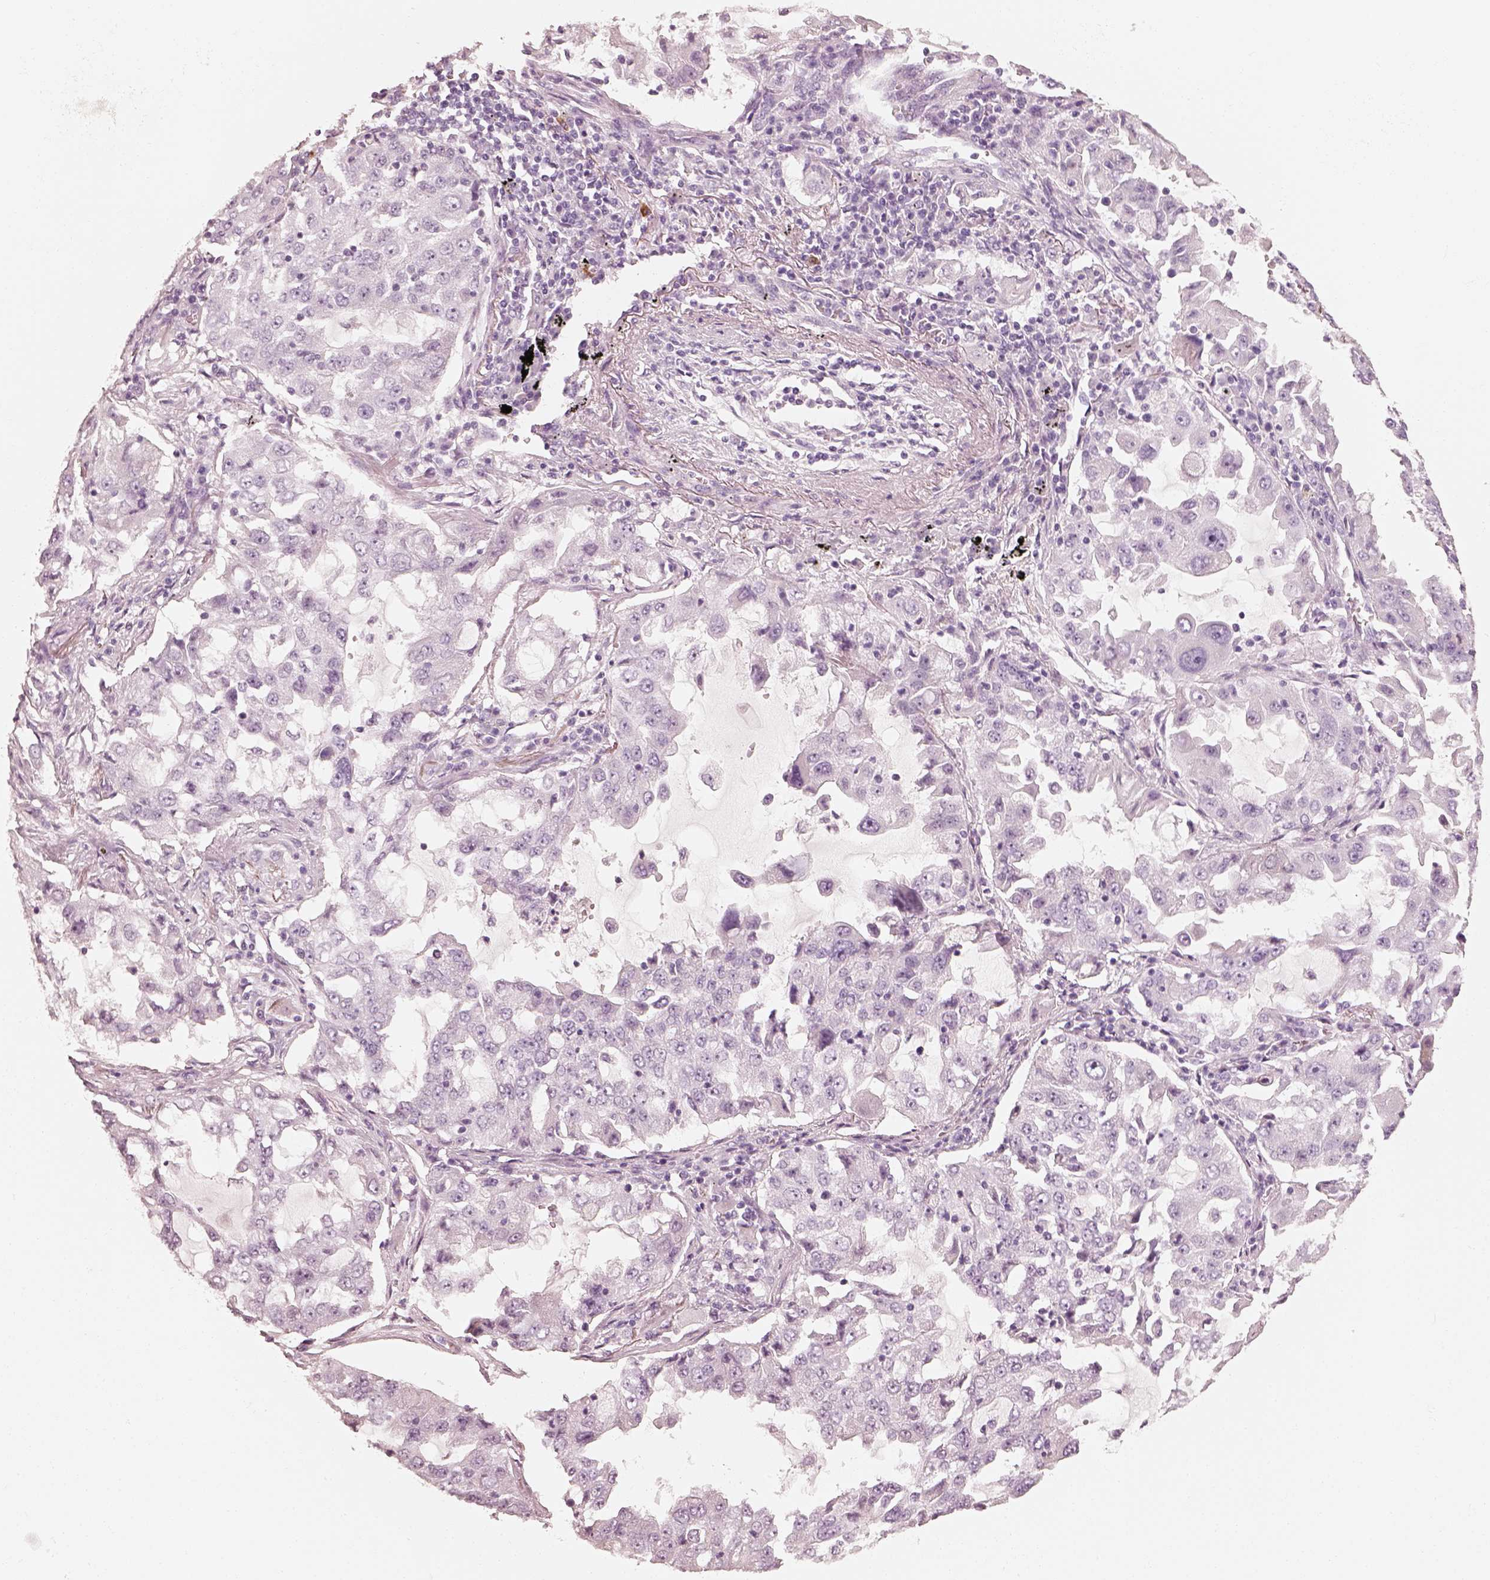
{"staining": {"intensity": "negative", "quantity": "none", "location": "none"}, "tissue": "lung cancer", "cell_type": "Tumor cells", "image_type": "cancer", "snomed": [{"axis": "morphology", "description": "Adenocarcinoma, NOS"}, {"axis": "topography", "description": "Lung"}], "caption": "High power microscopy histopathology image of an immunohistochemistry (IHC) histopathology image of lung cancer, revealing no significant staining in tumor cells.", "gene": "R3HDML", "patient": {"sex": "female", "age": 61}}